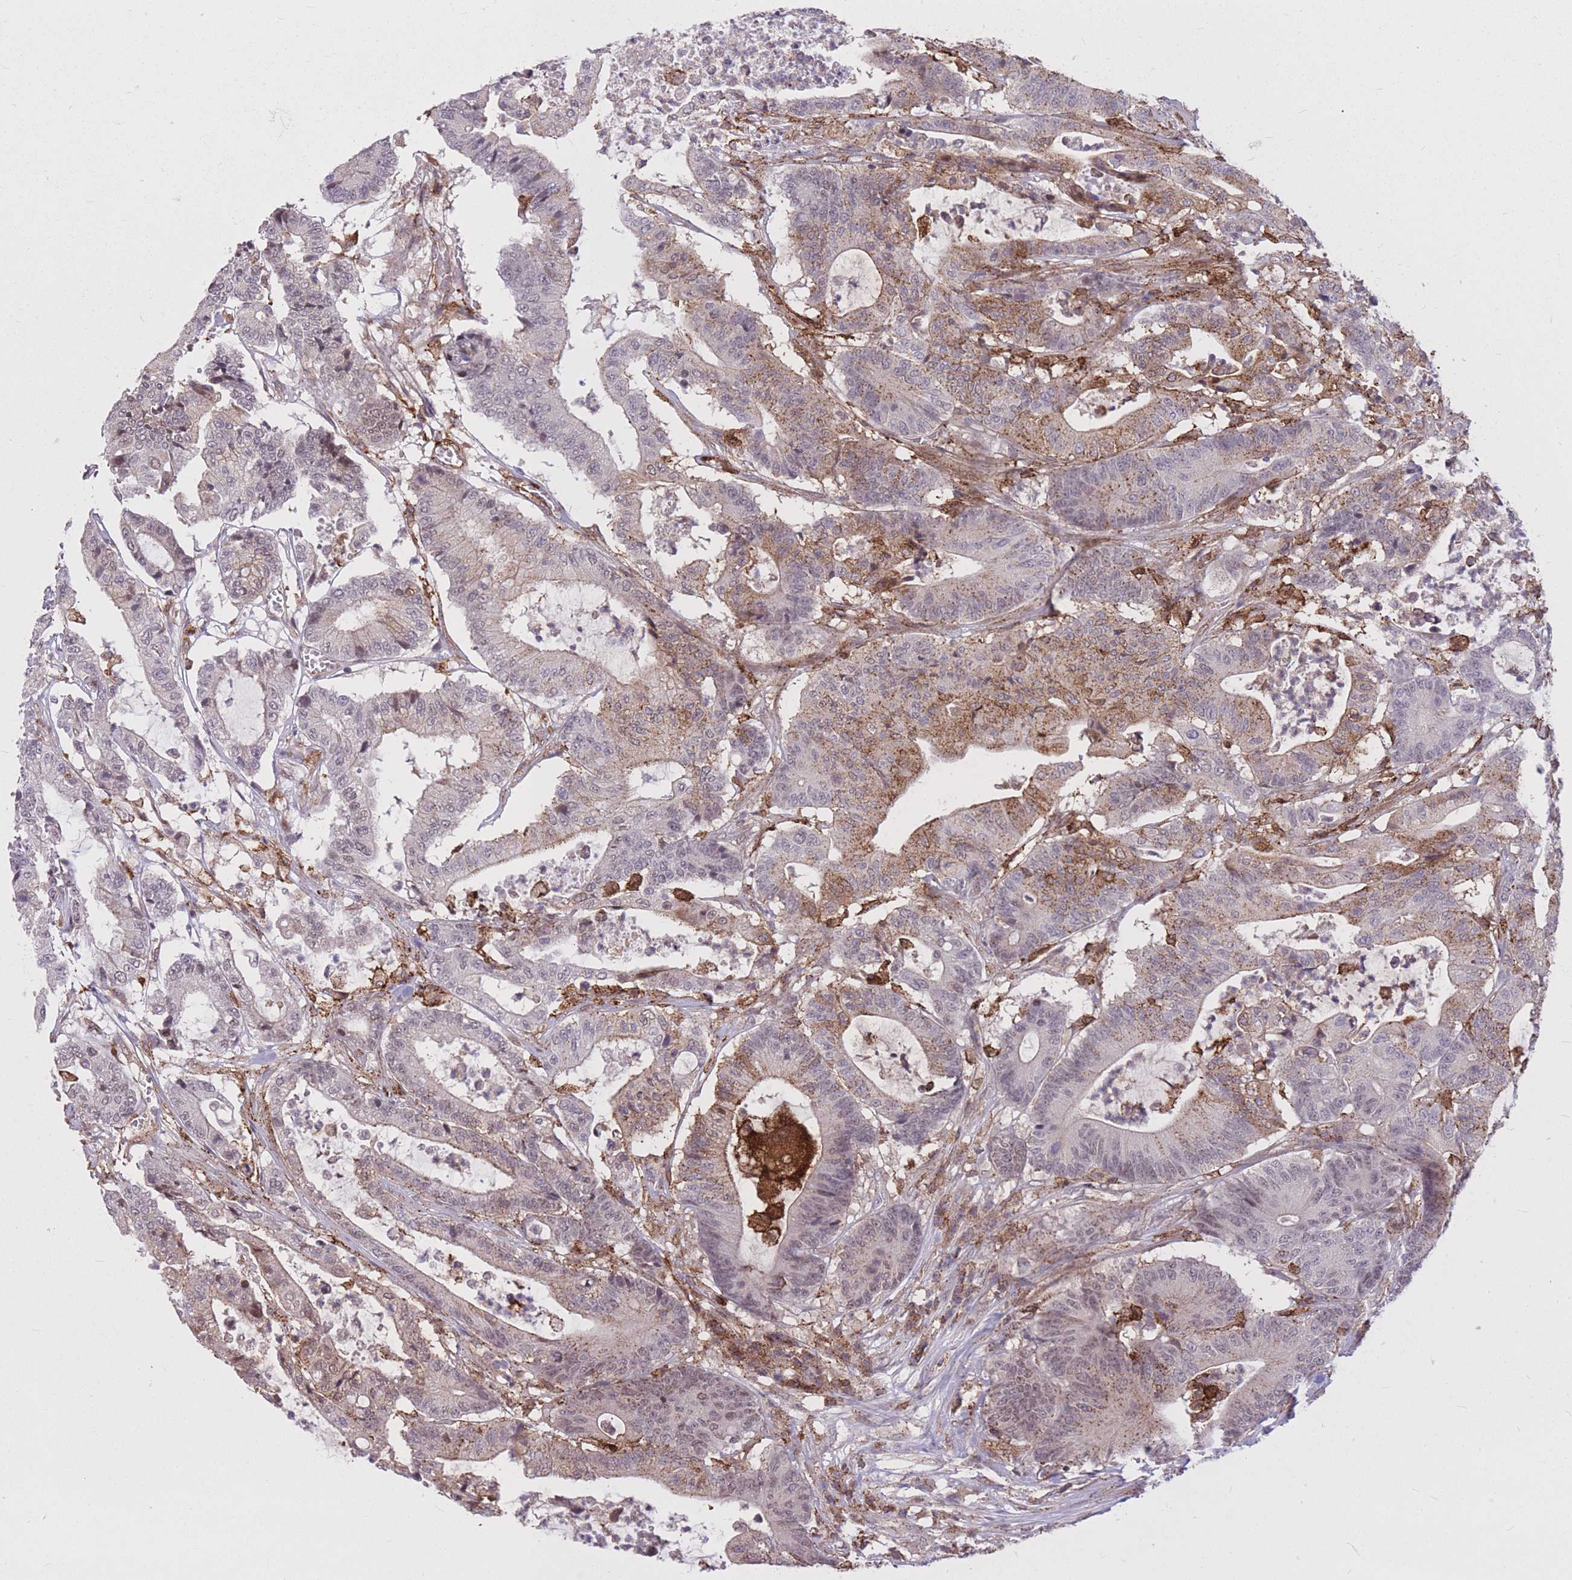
{"staining": {"intensity": "moderate", "quantity": "25%-75%", "location": "cytoplasmic/membranous"}, "tissue": "colorectal cancer", "cell_type": "Tumor cells", "image_type": "cancer", "snomed": [{"axis": "morphology", "description": "Adenocarcinoma, NOS"}, {"axis": "topography", "description": "Colon"}], "caption": "The photomicrograph reveals immunohistochemical staining of colorectal cancer (adenocarcinoma). There is moderate cytoplasmic/membranous staining is appreciated in about 25%-75% of tumor cells.", "gene": "TCF20", "patient": {"sex": "female", "age": 84}}